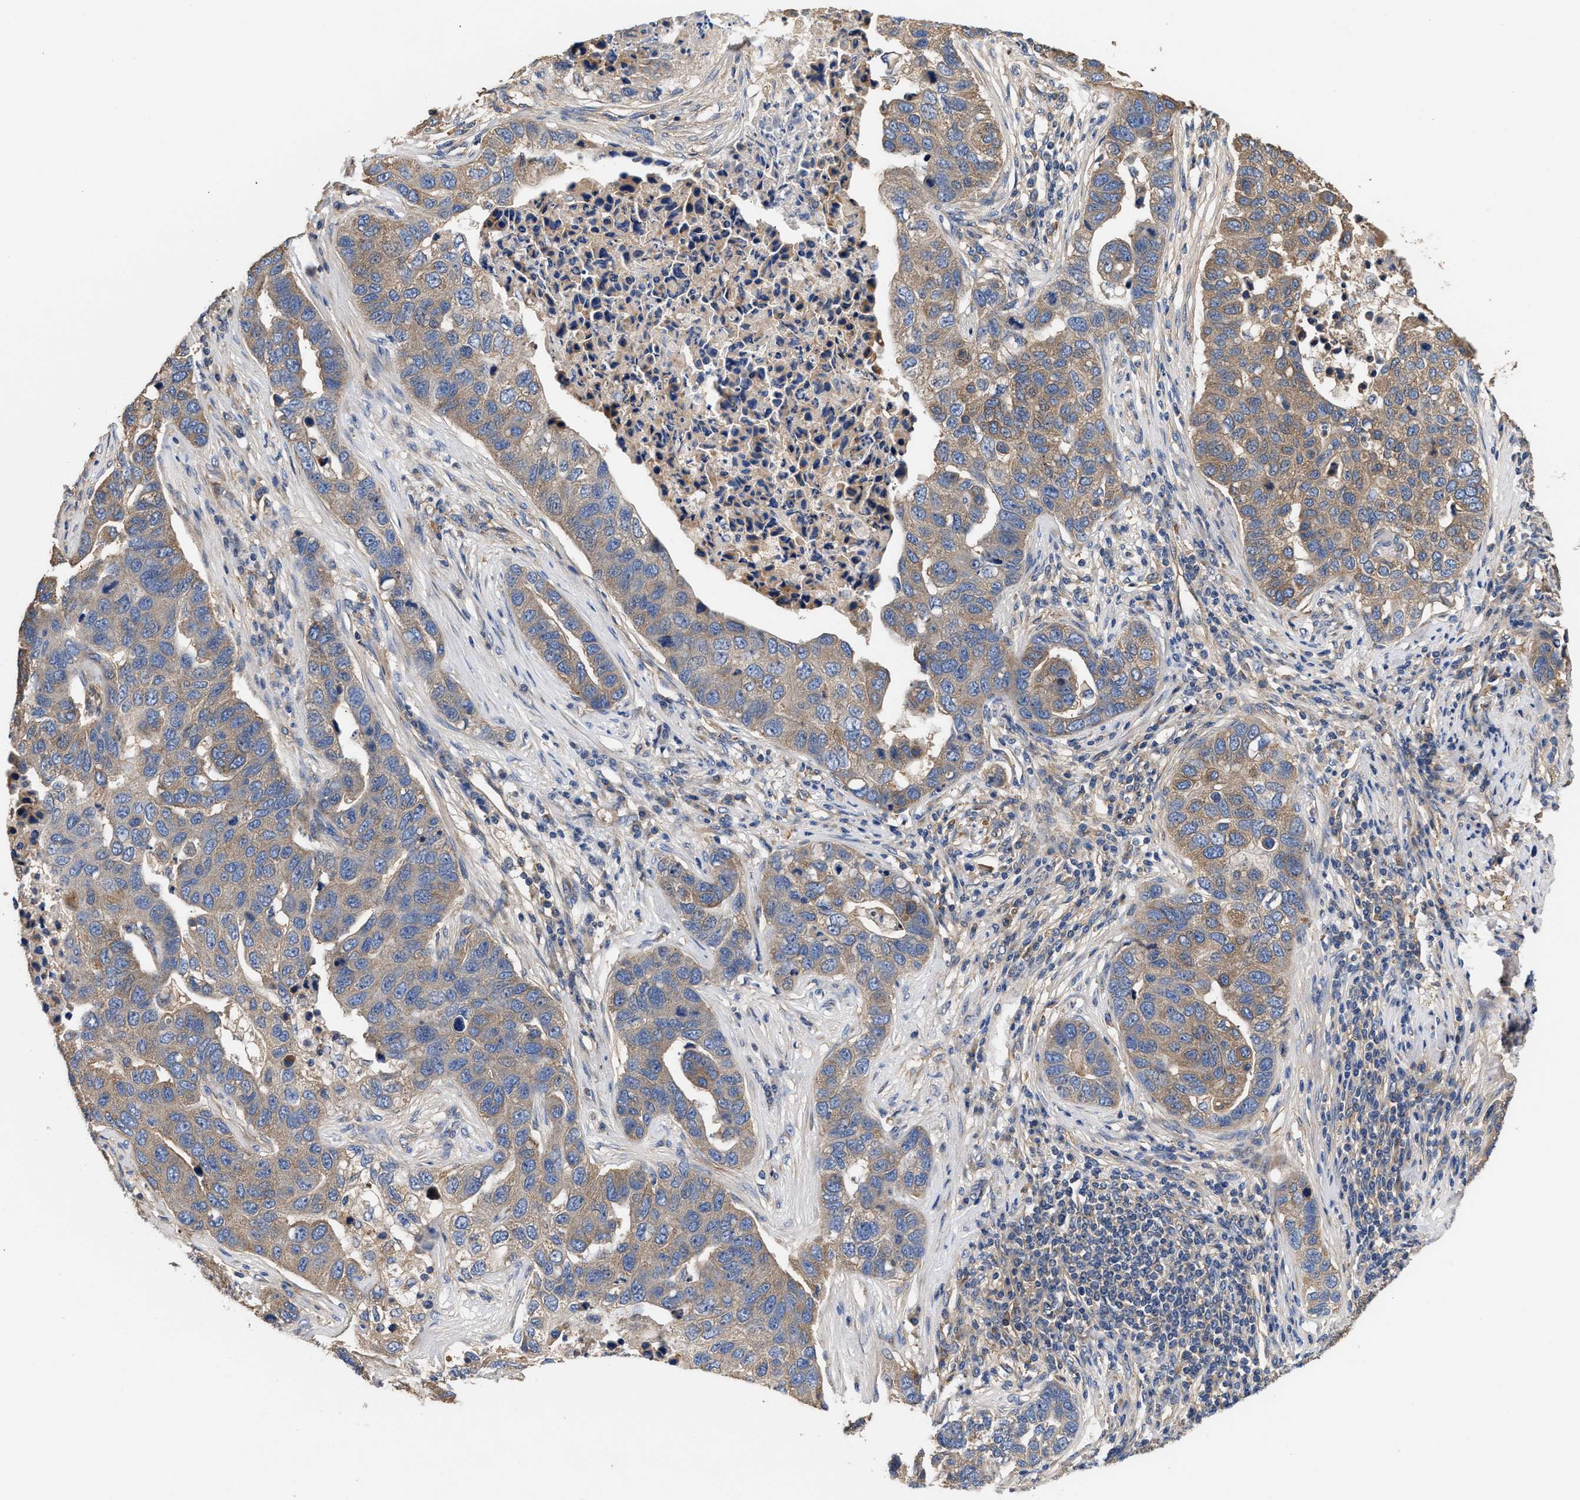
{"staining": {"intensity": "weak", "quantity": ">75%", "location": "cytoplasmic/membranous"}, "tissue": "pancreatic cancer", "cell_type": "Tumor cells", "image_type": "cancer", "snomed": [{"axis": "morphology", "description": "Adenocarcinoma, NOS"}, {"axis": "topography", "description": "Pancreas"}], "caption": "This histopathology image demonstrates IHC staining of human pancreatic cancer, with low weak cytoplasmic/membranous expression in approximately >75% of tumor cells.", "gene": "KLB", "patient": {"sex": "female", "age": 61}}